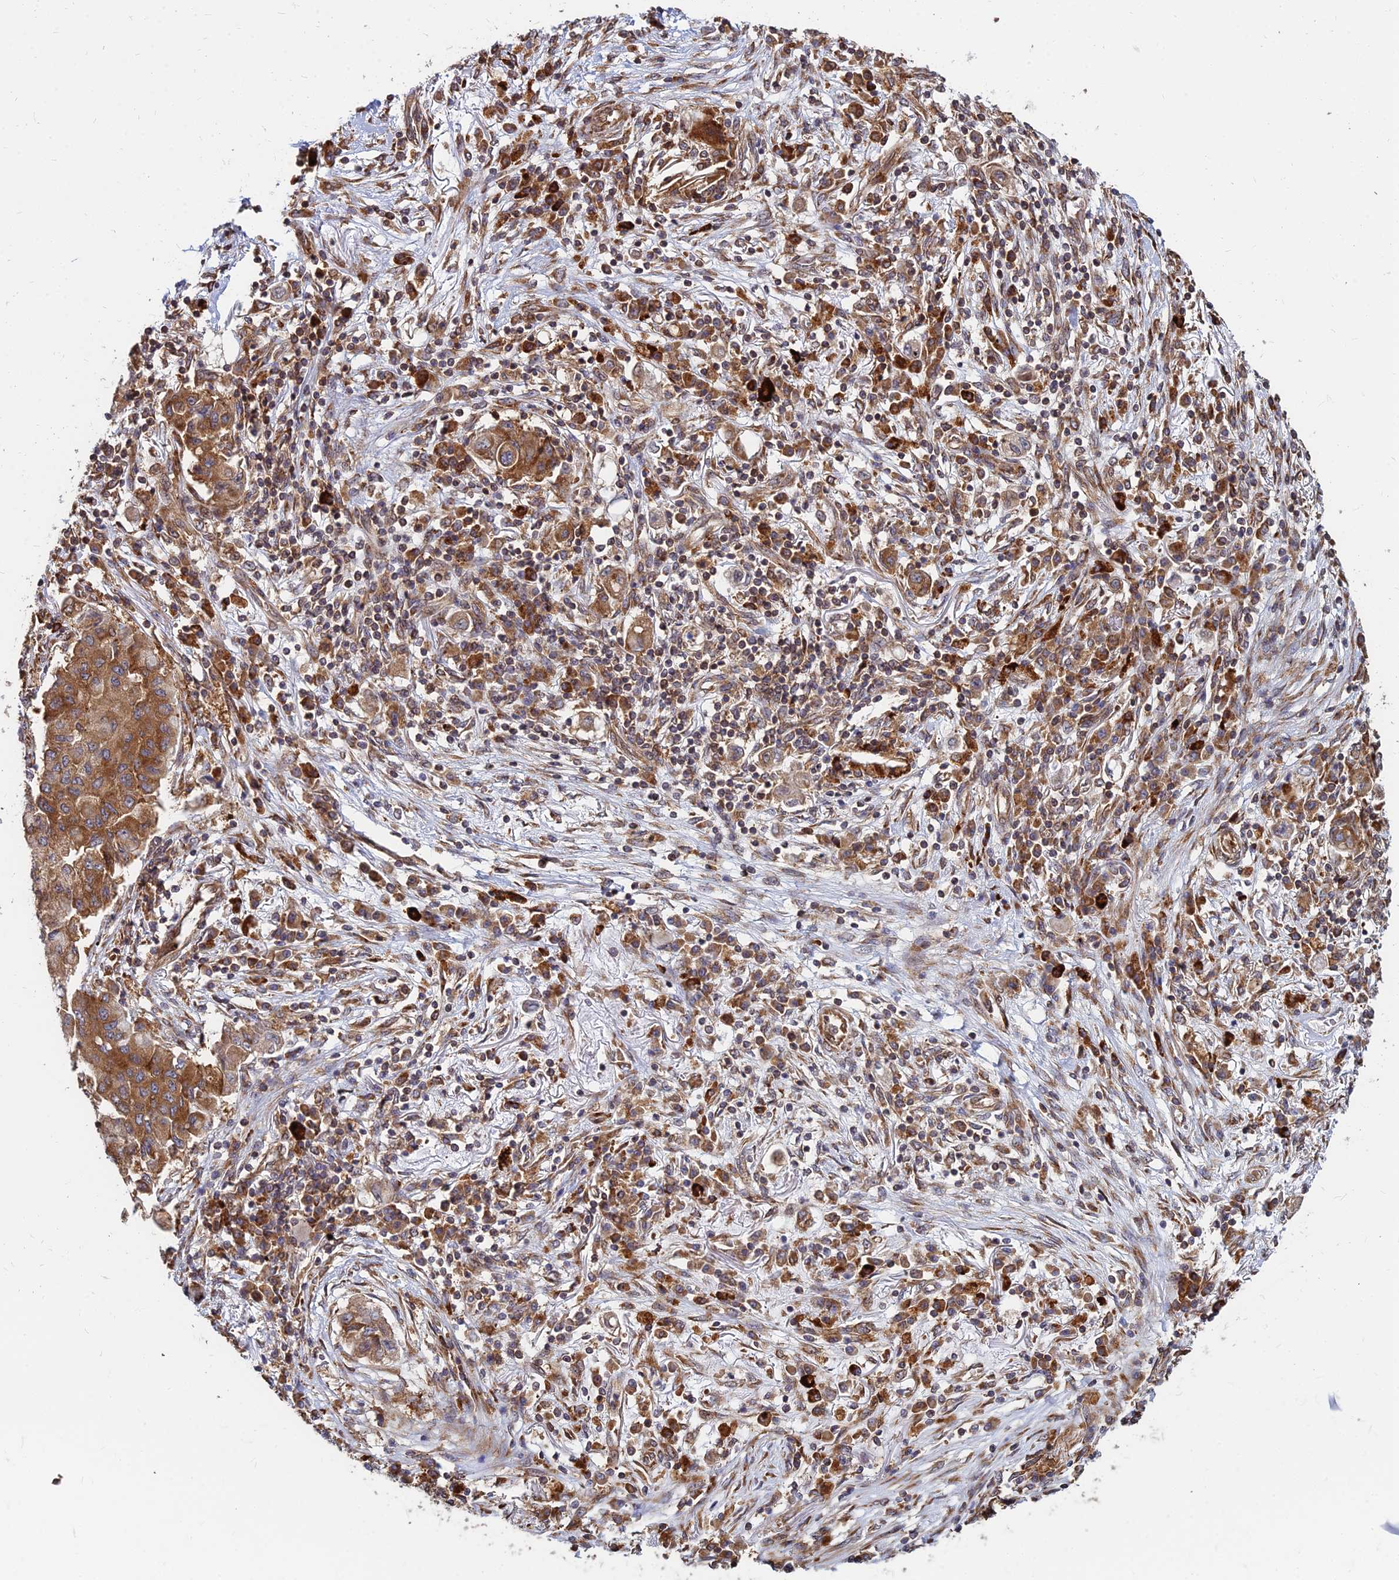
{"staining": {"intensity": "moderate", "quantity": ">75%", "location": "cytoplasmic/membranous"}, "tissue": "lung cancer", "cell_type": "Tumor cells", "image_type": "cancer", "snomed": [{"axis": "morphology", "description": "Squamous cell carcinoma, NOS"}, {"axis": "topography", "description": "Lung"}], "caption": "Protein staining of lung squamous cell carcinoma tissue demonstrates moderate cytoplasmic/membranous expression in approximately >75% of tumor cells. Ihc stains the protein of interest in brown and the nuclei are stained blue.", "gene": "CCT6B", "patient": {"sex": "male", "age": 74}}